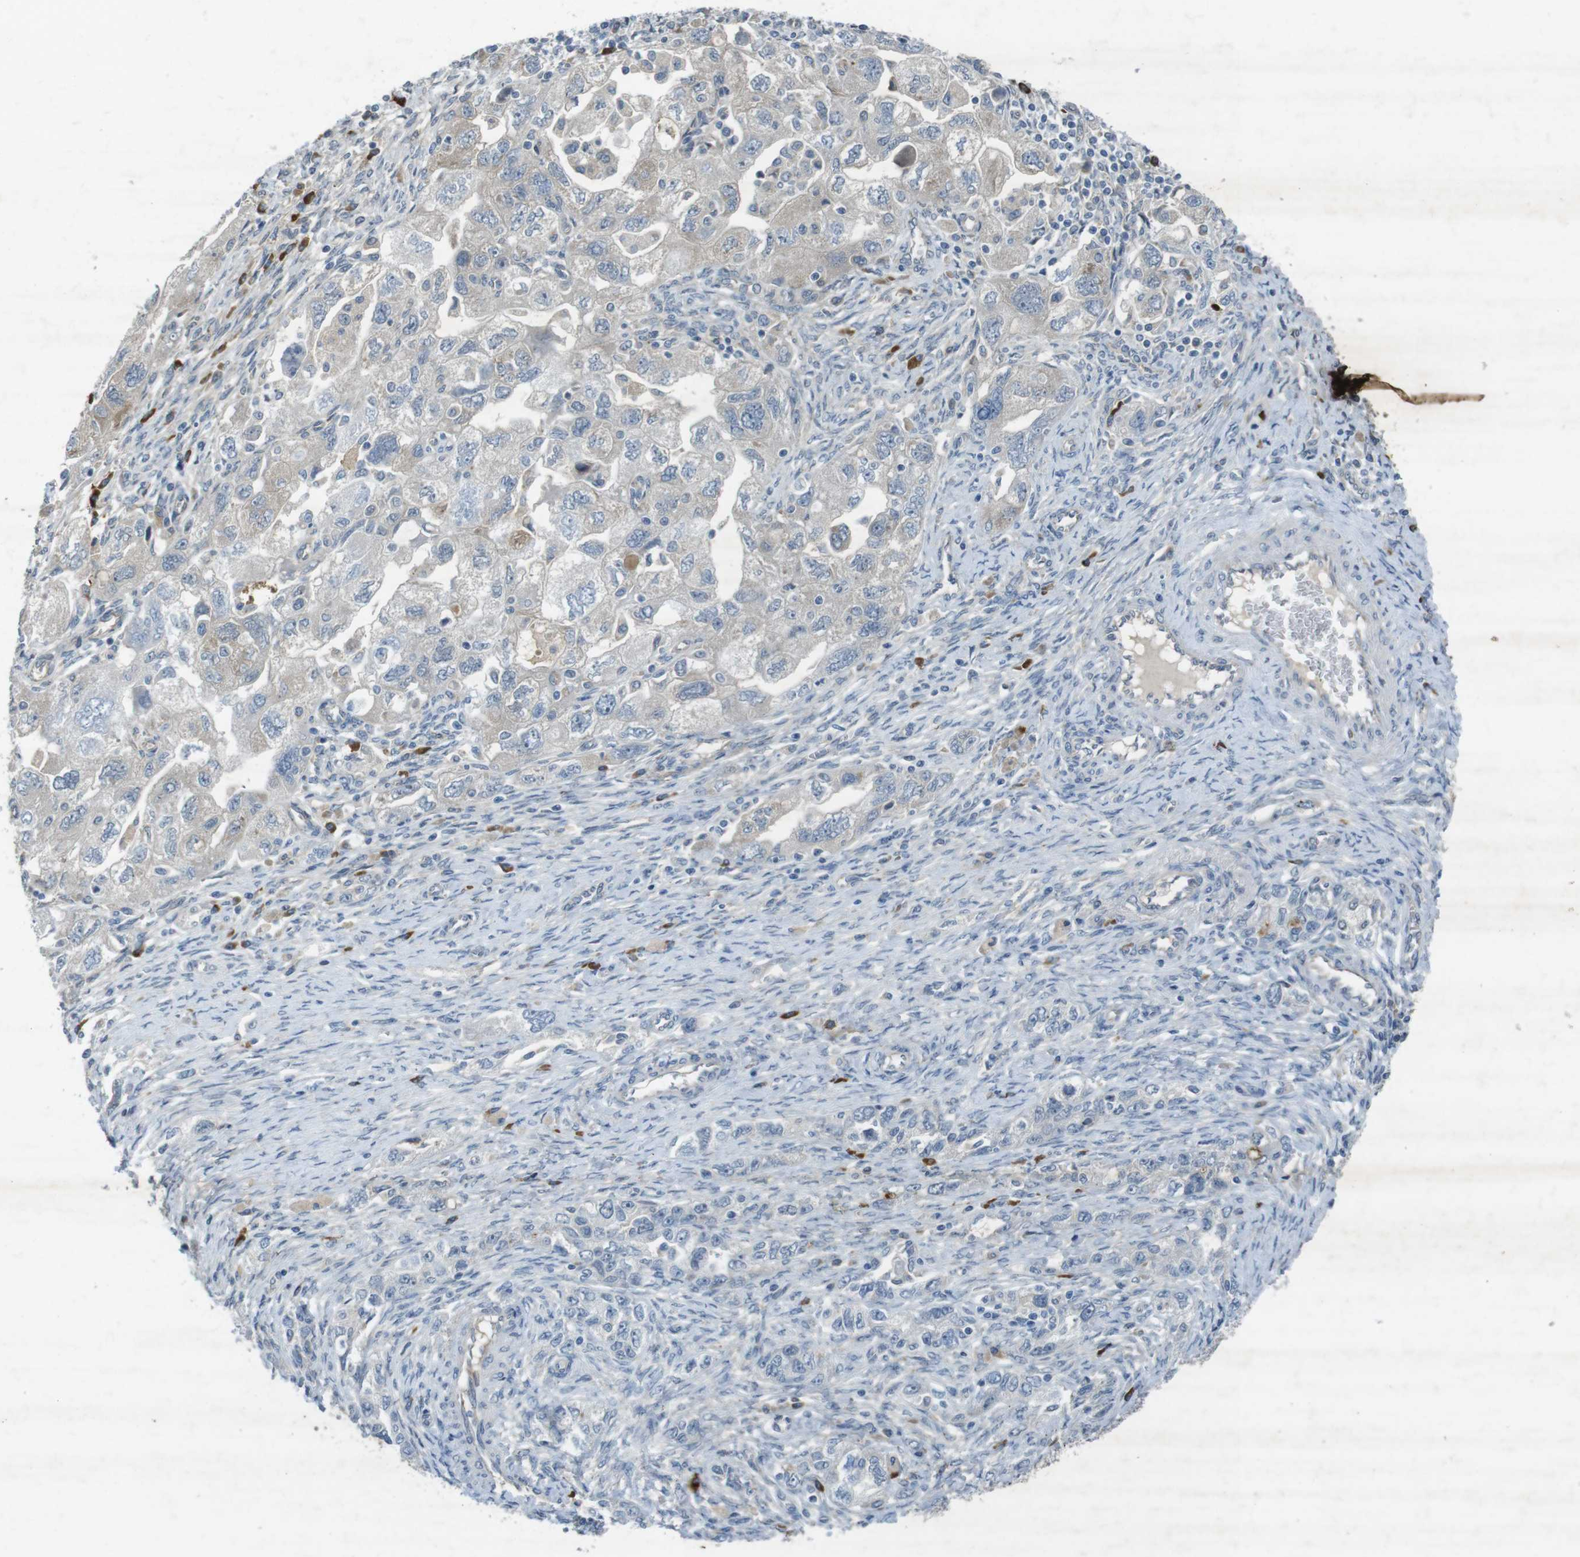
{"staining": {"intensity": "negative", "quantity": "none", "location": "none"}, "tissue": "ovarian cancer", "cell_type": "Tumor cells", "image_type": "cancer", "snomed": [{"axis": "morphology", "description": "Carcinoma, NOS"}, {"axis": "morphology", "description": "Cystadenocarcinoma, serous, NOS"}, {"axis": "topography", "description": "Ovary"}], "caption": "DAB (3,3'-diaminobenzidine) immunohistochemical staining of ovarian carcinoma reveals no significant staining in tumor cells.", "gene": "FLCN", "patient": {"sex": "female", "age": 69}}